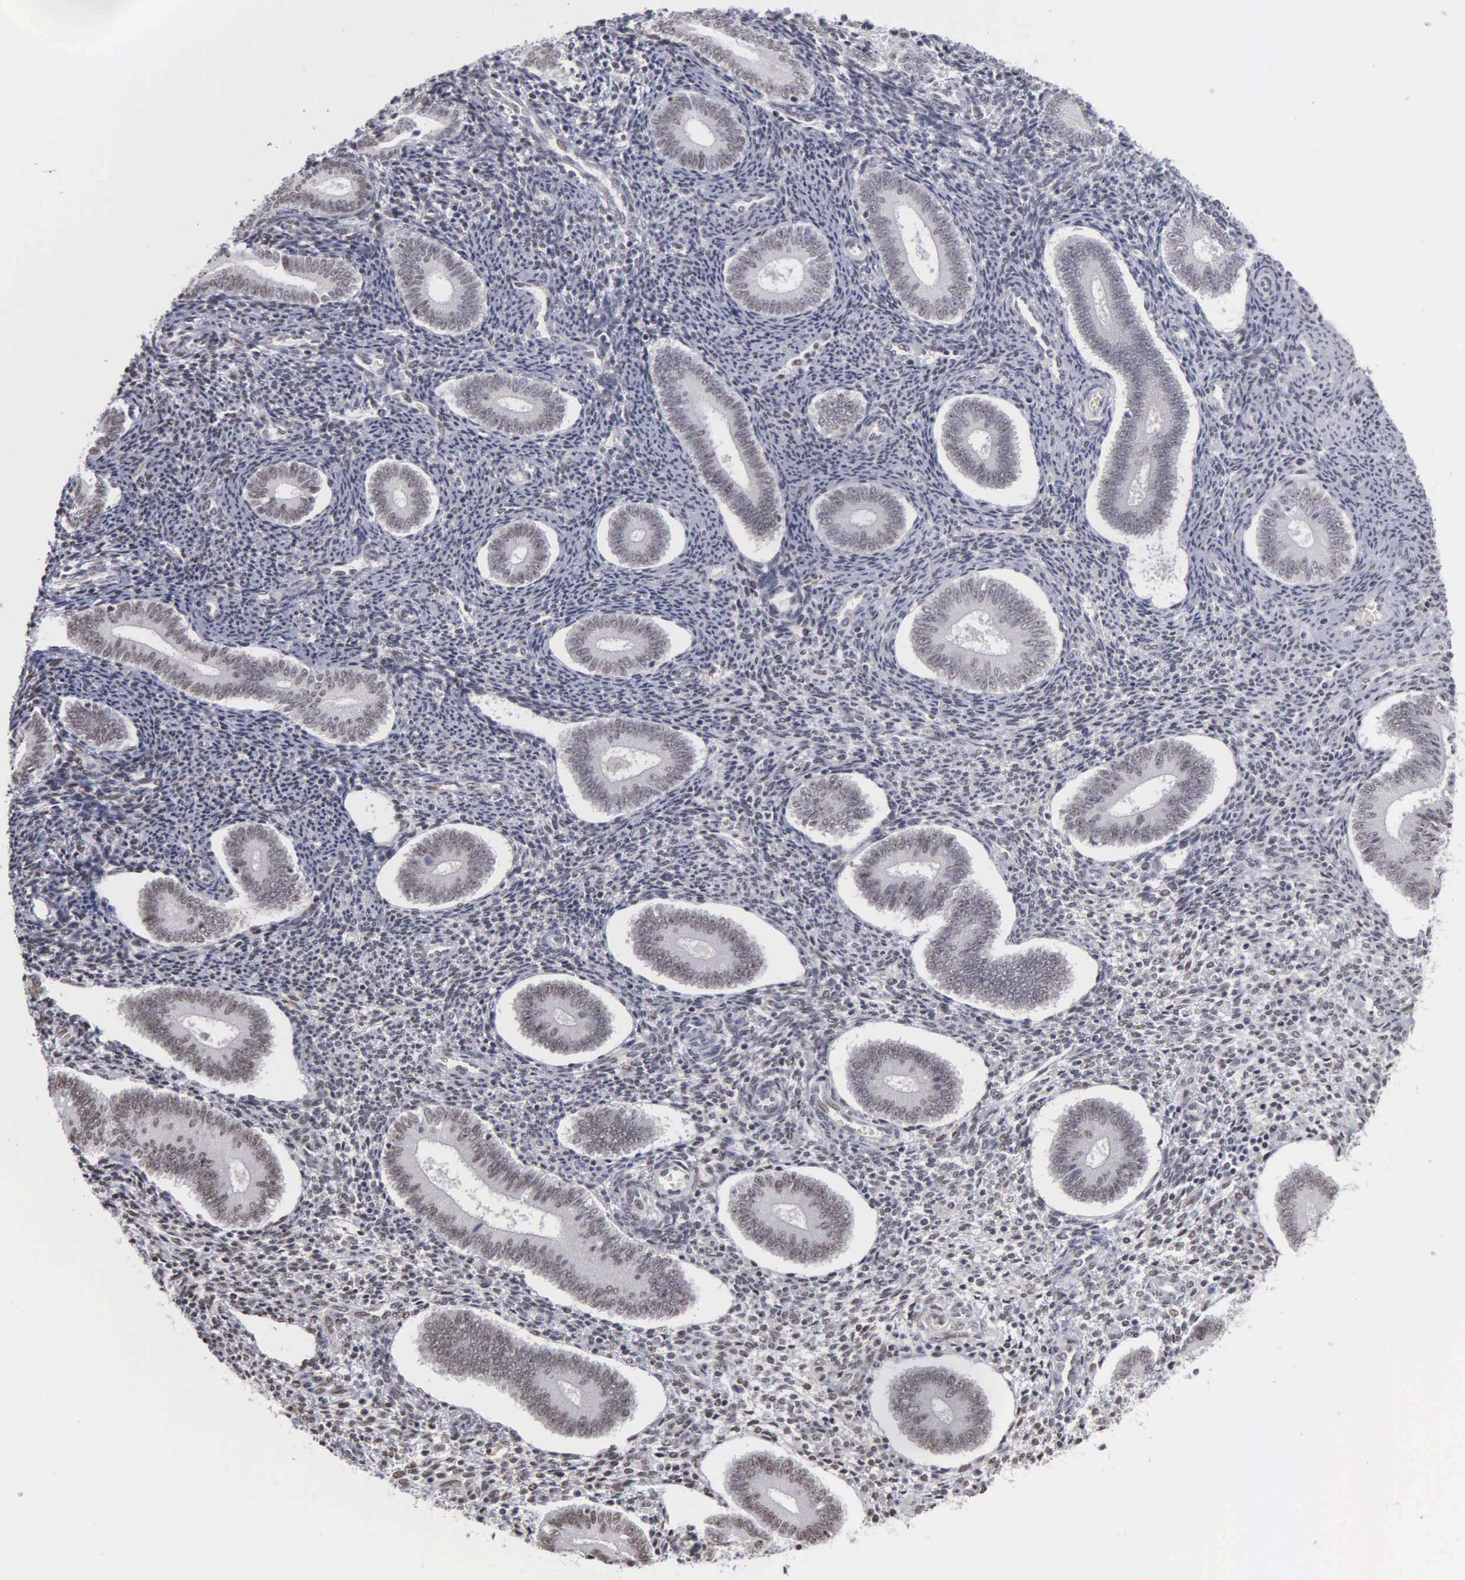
{"staining": {"intensity": "negative", "quantity": "none", "location": "none"}, "tissue": "endometrium", "cell_type": "Cells in endometrial stroma", "image_type": "normal", "snomed": [{"axis": "morphology", "description": "Normal tissue, NOS"}, {"axis": "topography", "description": "Endometrium"}], "caption": "The image exhibits no significant expression in cells in endometrial stroma of endometrium. (DAB (3,3'-diaminobenzidine) immunohistochemistry (IHC) with hematoxylin counter stain).", "gene": "KIAA0586", "patient": {"sex": "female", "age": 35}}